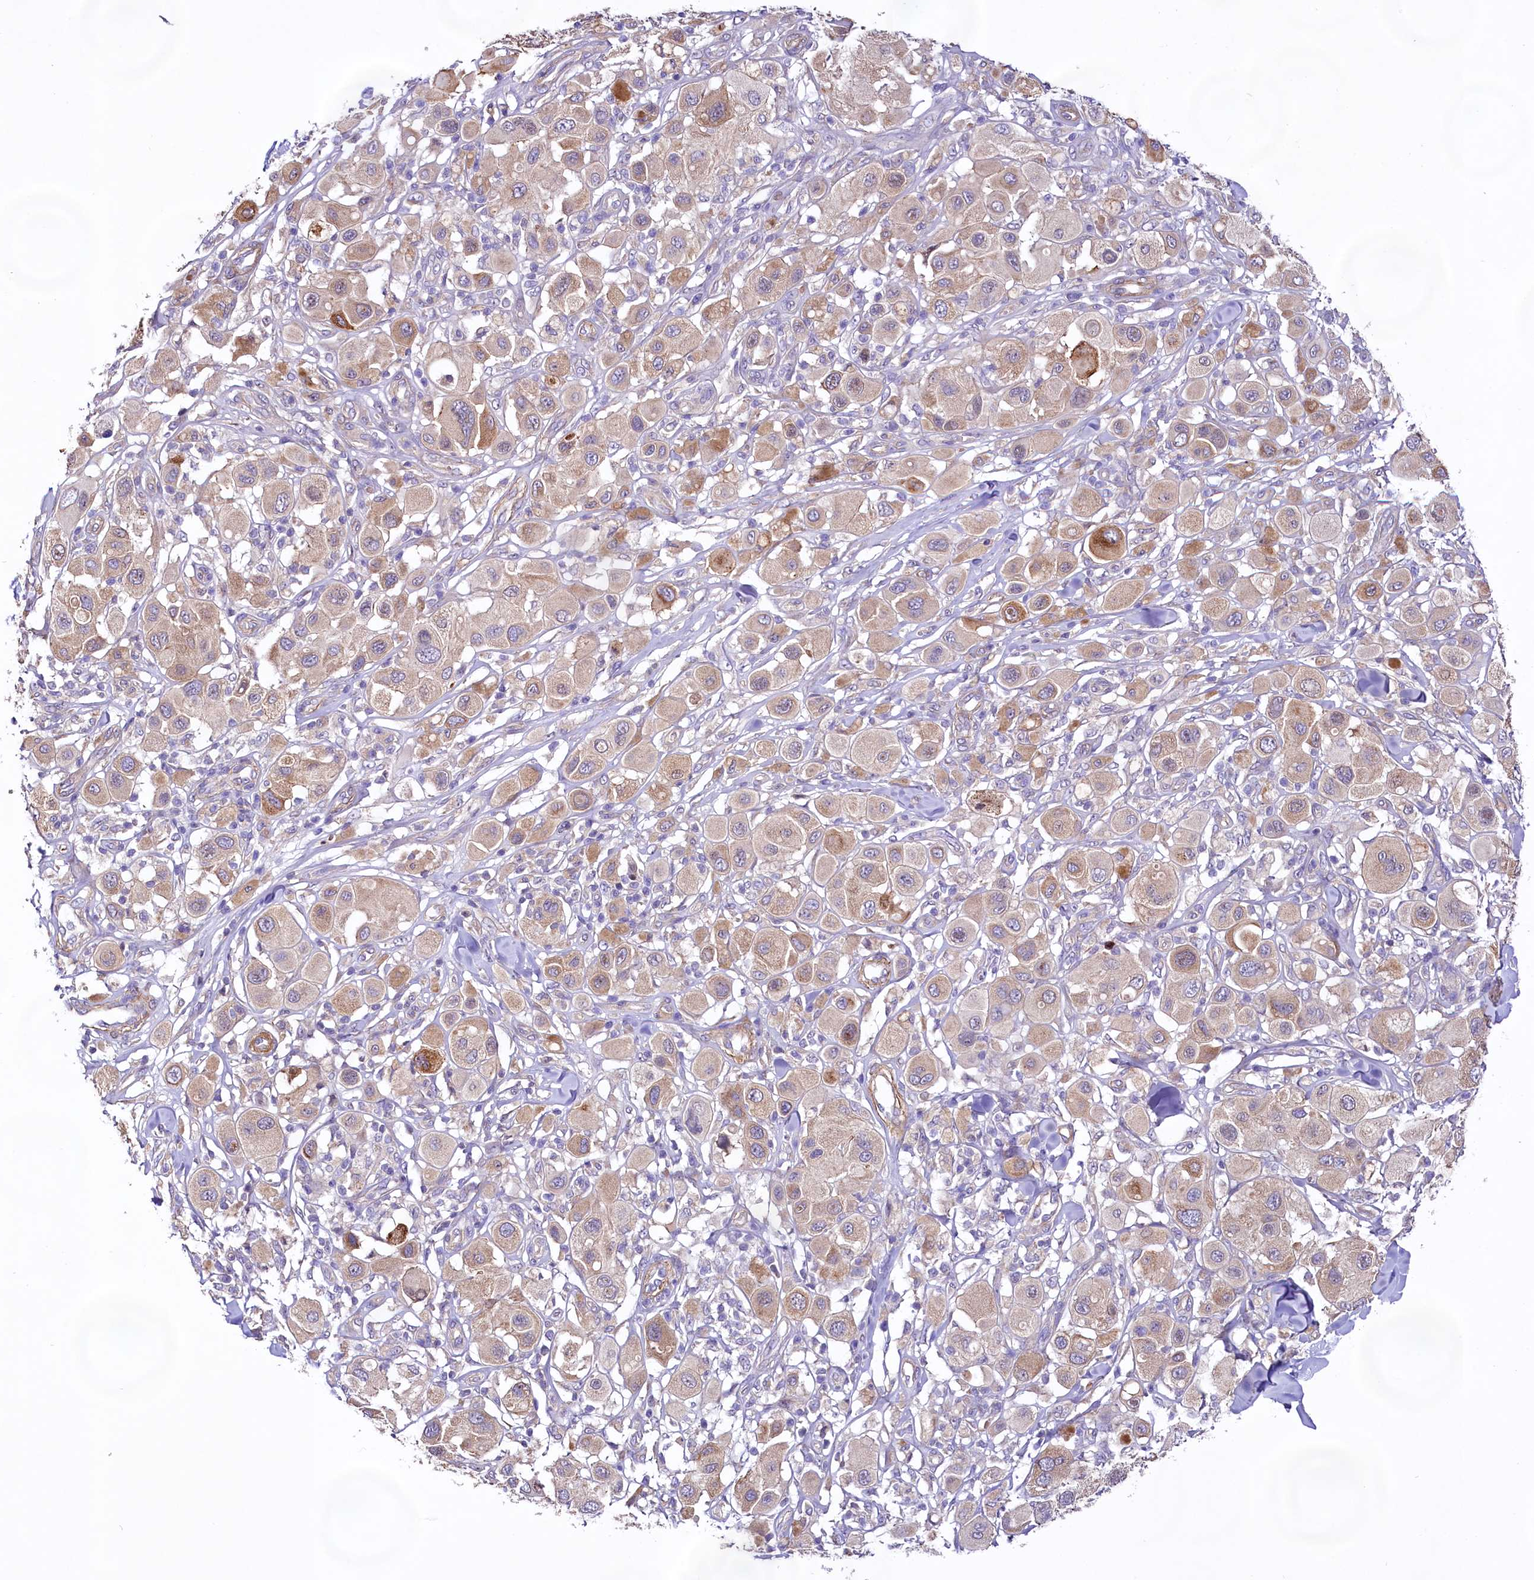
{"staining": {"intensity": "moderate", "quantity": "<25%", "location": "cytoplasmic/membranous"}, "tissue": "melanoma", "cell_type": "Tumor cells", "image_type": "cancer", "snomed": [{"axis": "morphology", "description": "Malignant melanoma, Metastatic site"}, {"axis": "topography", "description": "Skin"}], "caption": "IHC histopathology image of melanoma stained for a protein (brown), which displays low levels of moderate cytoplasmic/membranous expression in about <25% of tumor cells.", "gene": "VPS11", "patient": {"sex": "male", "age": 41}}